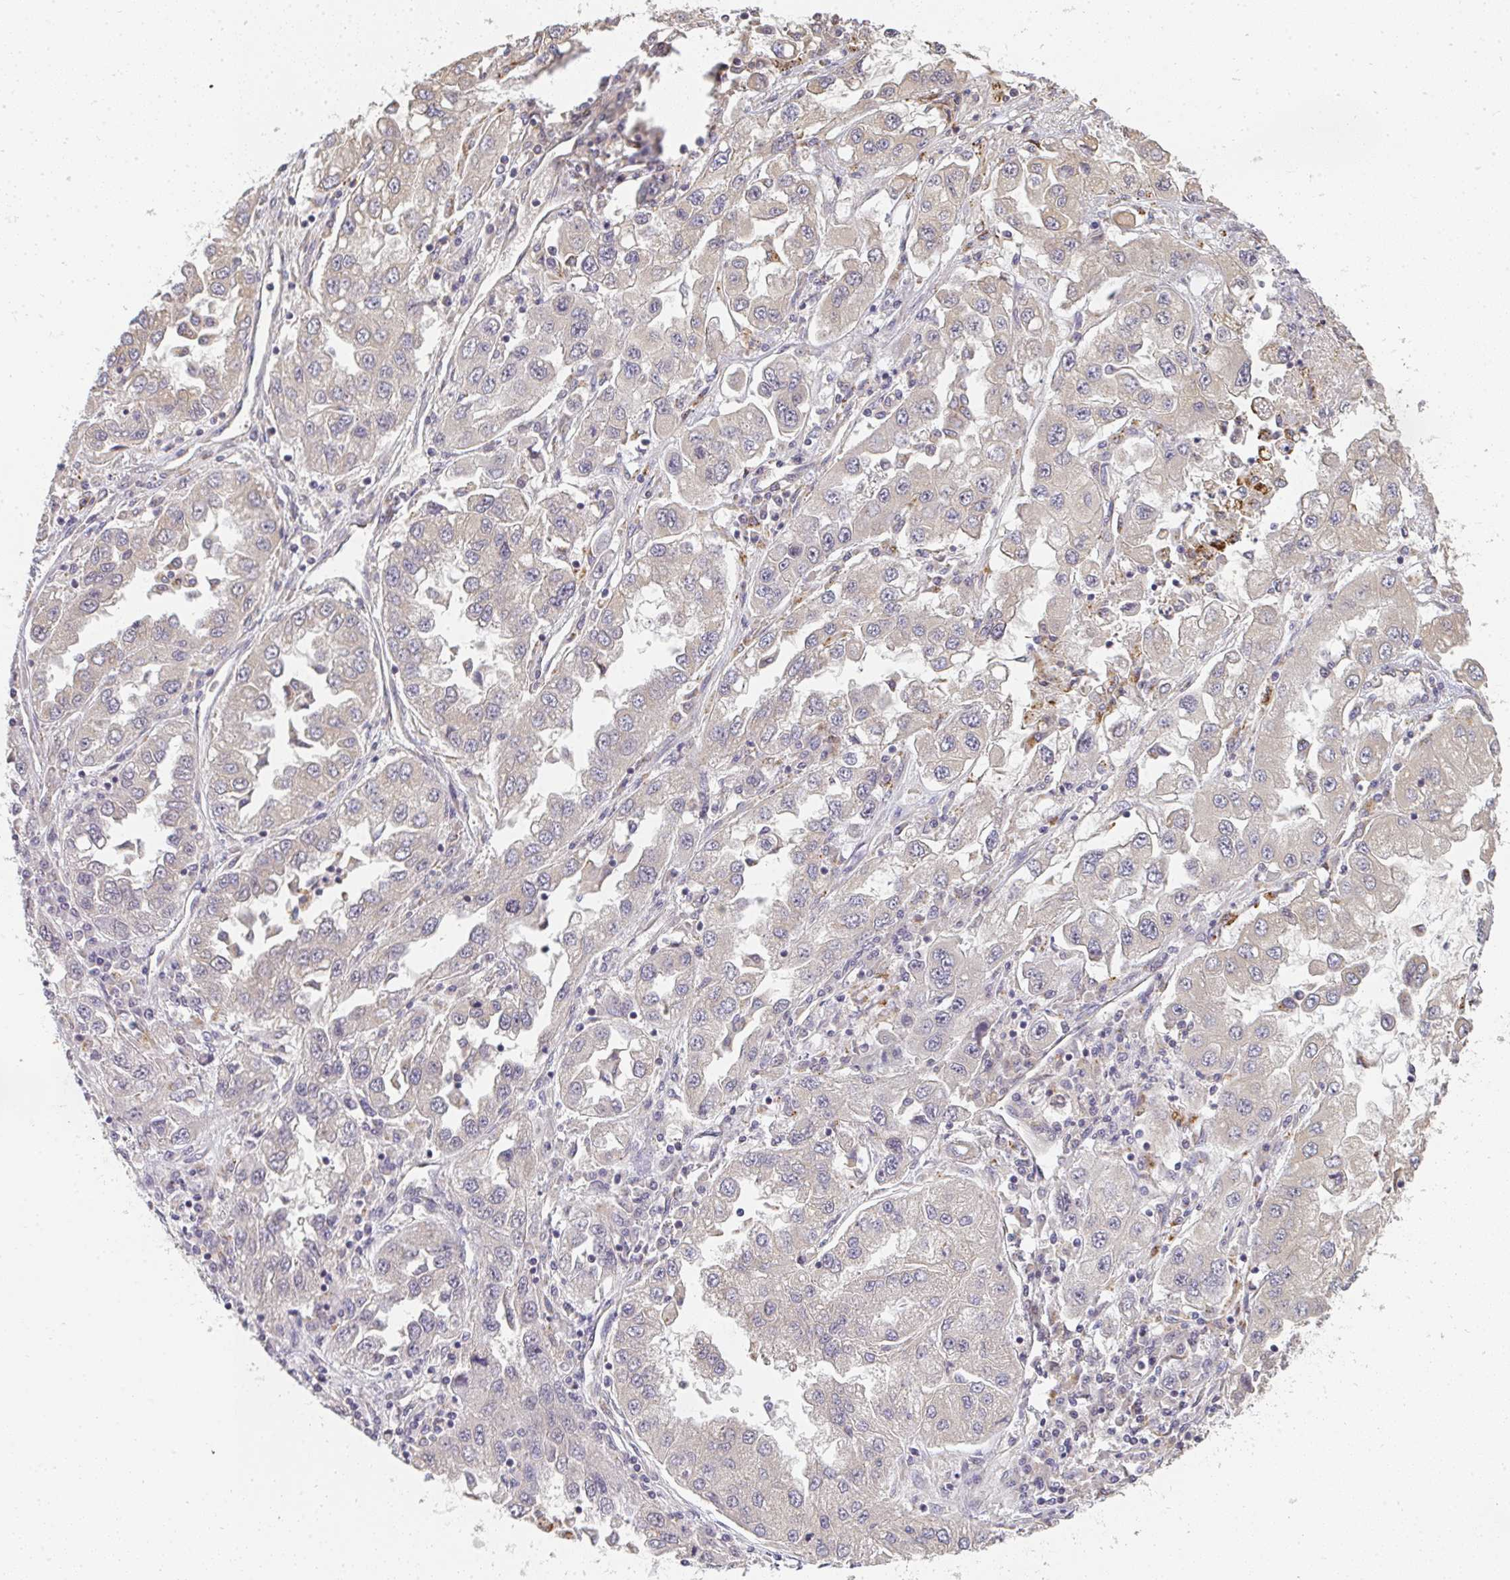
{"staining": {"intensity": "negative", "quantity": "none", "location": "none"}, "tissue": "lung cancer", "cell_type": "Tumor cells", "image_type": "cancer", "snomed": [{"axis": "morphology", "description": "Adenocarcinoma, NOS"}, {"axis": "morphology", "description": "Adenocarcinoma primary or metastatic"}, {"axis": "topography", "description": "Lung"}], "caption": "Adenocarcinoma (lung) was stained to show a protein in brown. There is no significant staining in tumor cells.", "gene": "SLC35B3", "patient": {"sex": "male", "age": 74}}